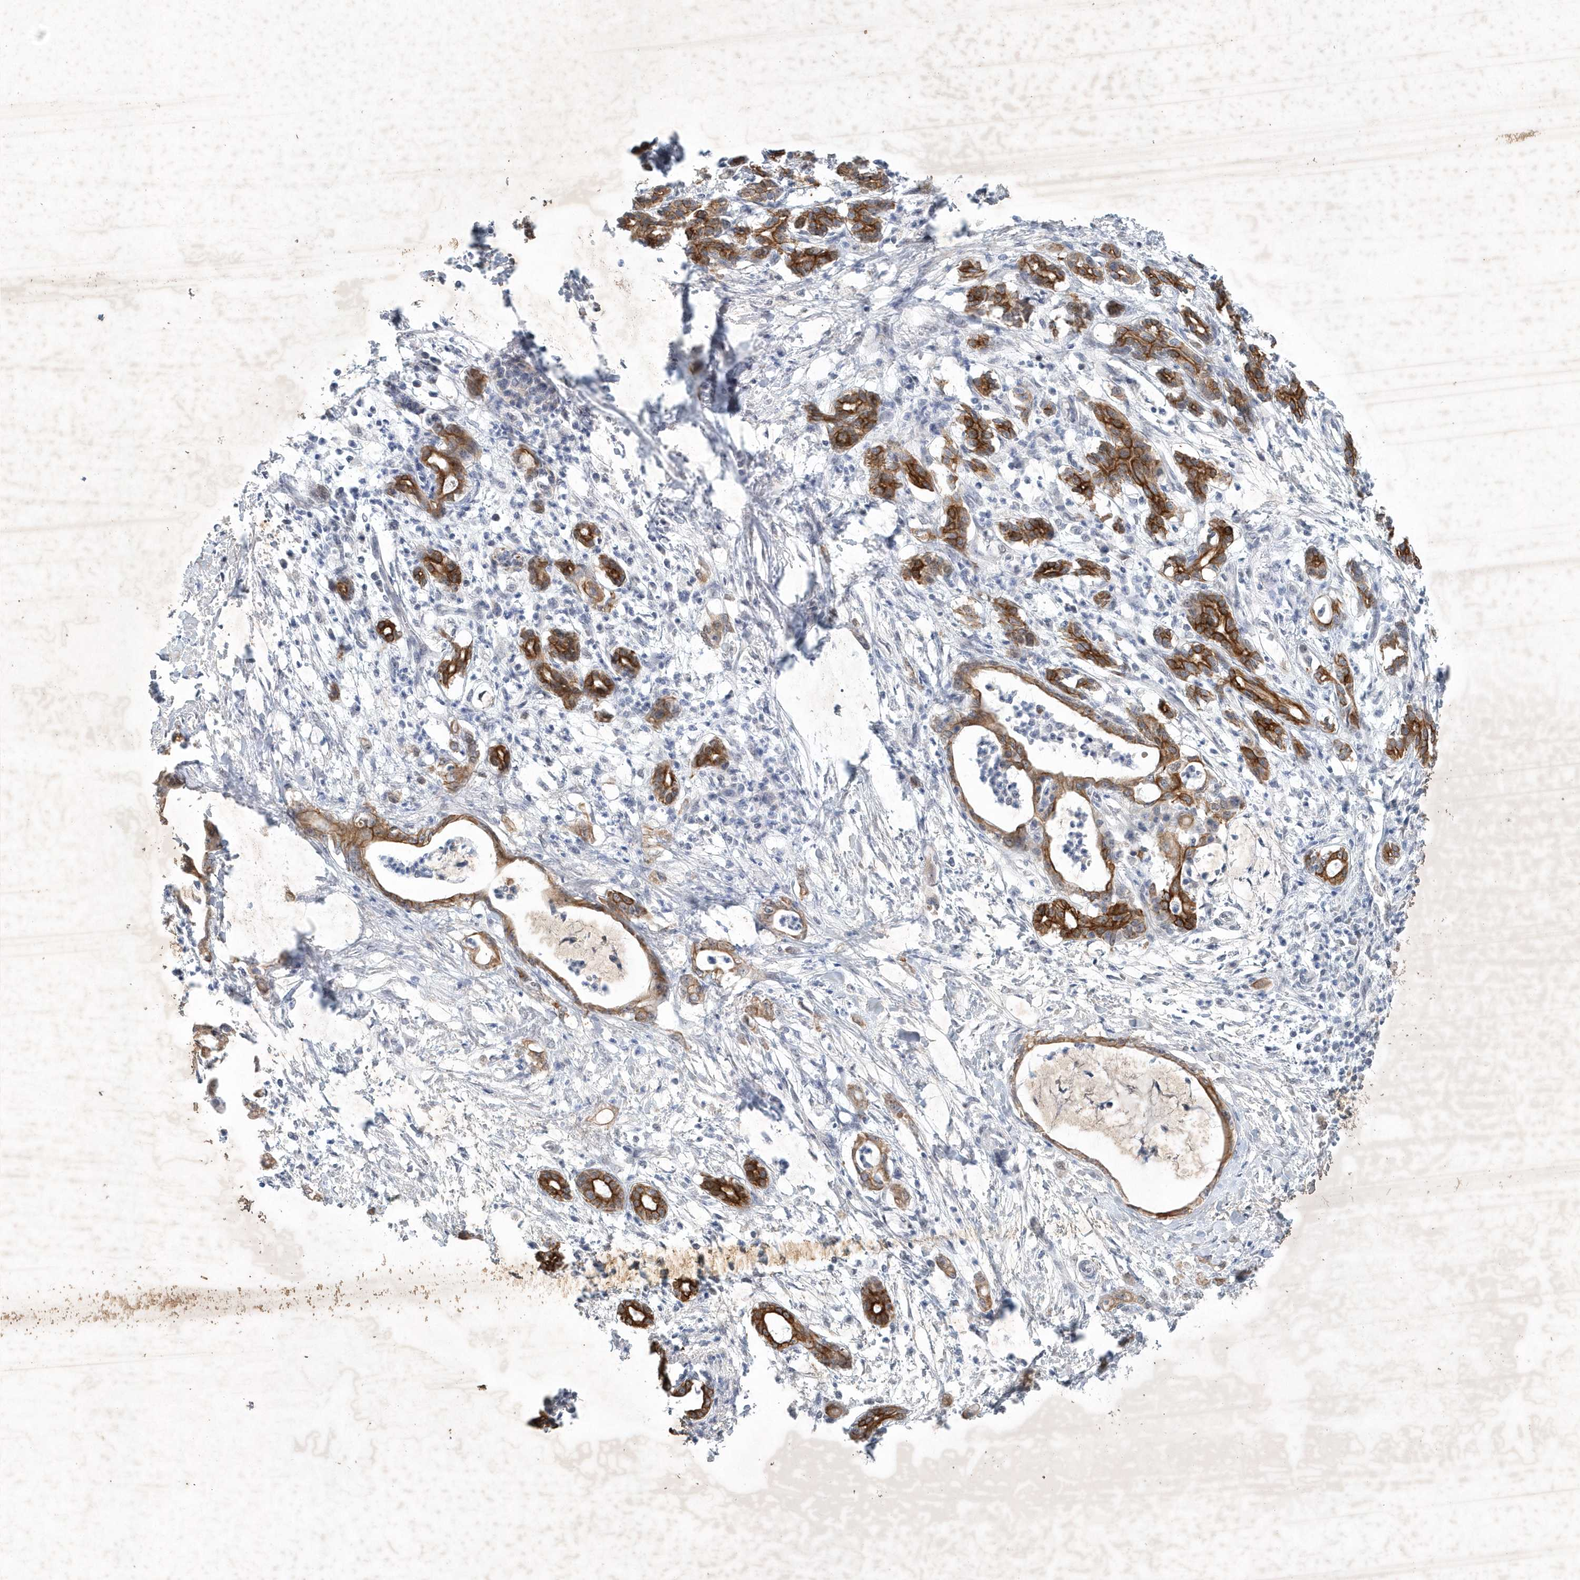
{"staining": {"intensity": "strong", "quantity": ">75%", "location": "cytoplasmic/membranous"}, "tissue": "pancreatic cancer", "cell_type": "Tumor cells", "image_type": "cancer", "snomed": [{"axis": "morphology", "description": "Adenocarcinoma, NOS"}, {"axis": "topography", "description": "Pancreas"}], "caption": "The histopathology image demonstrates immunohistochemical staining of pancreatic adenocarcinoma. There is strong cytoplasmic/membranous staining is present in about >75% of tumor cells.", "gene": "ZBTB9", "patient": {"sex": "female", "age": 55}}